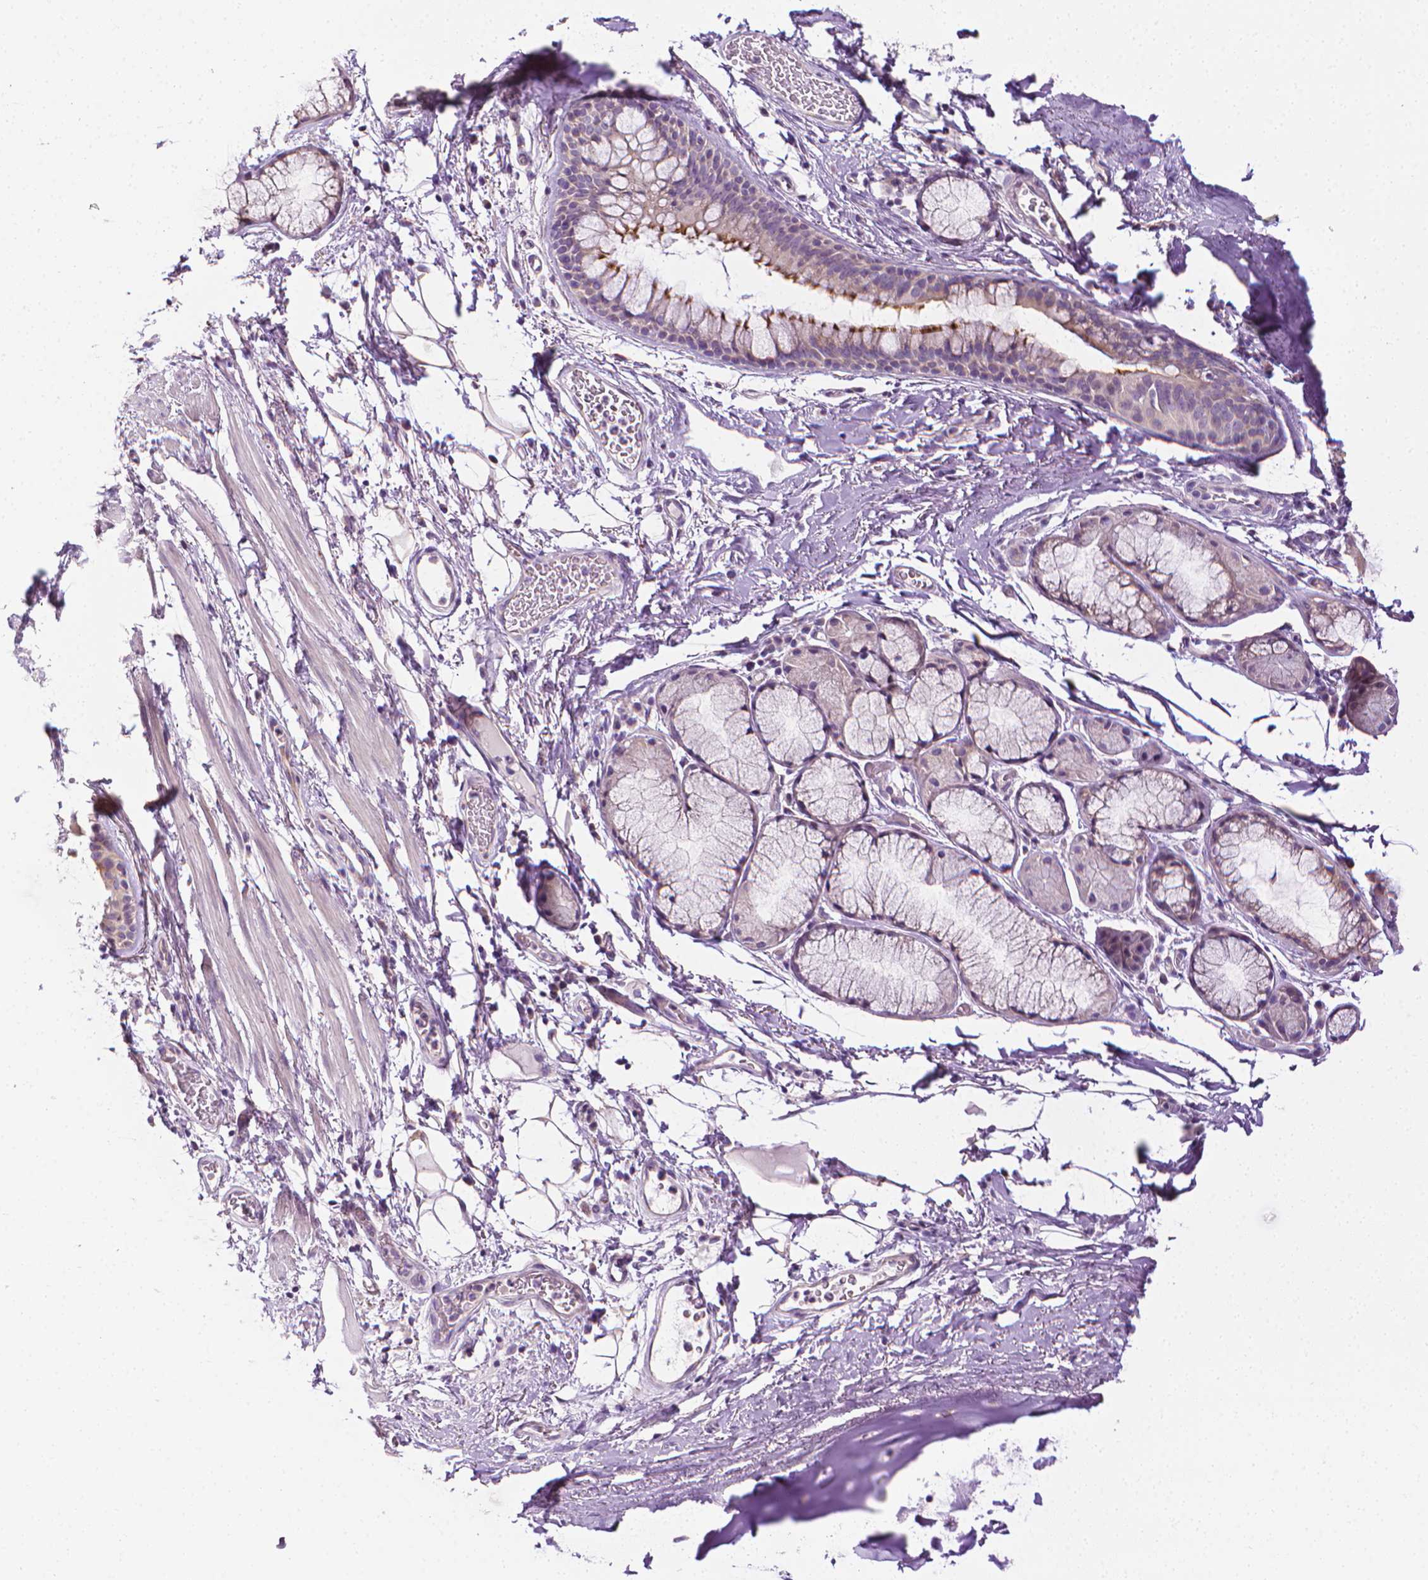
{"staining": {"intensity": "negative", "quantity": "none", "location": "none"}, "tissue": "adipose tissue", "cell_type": "Adipocytes", "image_type": "normal", "snomed": [{"axis": "morphology", "description": "Normal tissue, NOS"}, {"axis": "topography", "description": "Bronchus"}, {"axis": "topography", "description": "Lung"}], "caption": "The photomicrograph exhibits no staining of adipocytes in unremarkable adipose tissue.", "gene": "MCOLN3", "patient": {"sex": "female", "age": 57}}